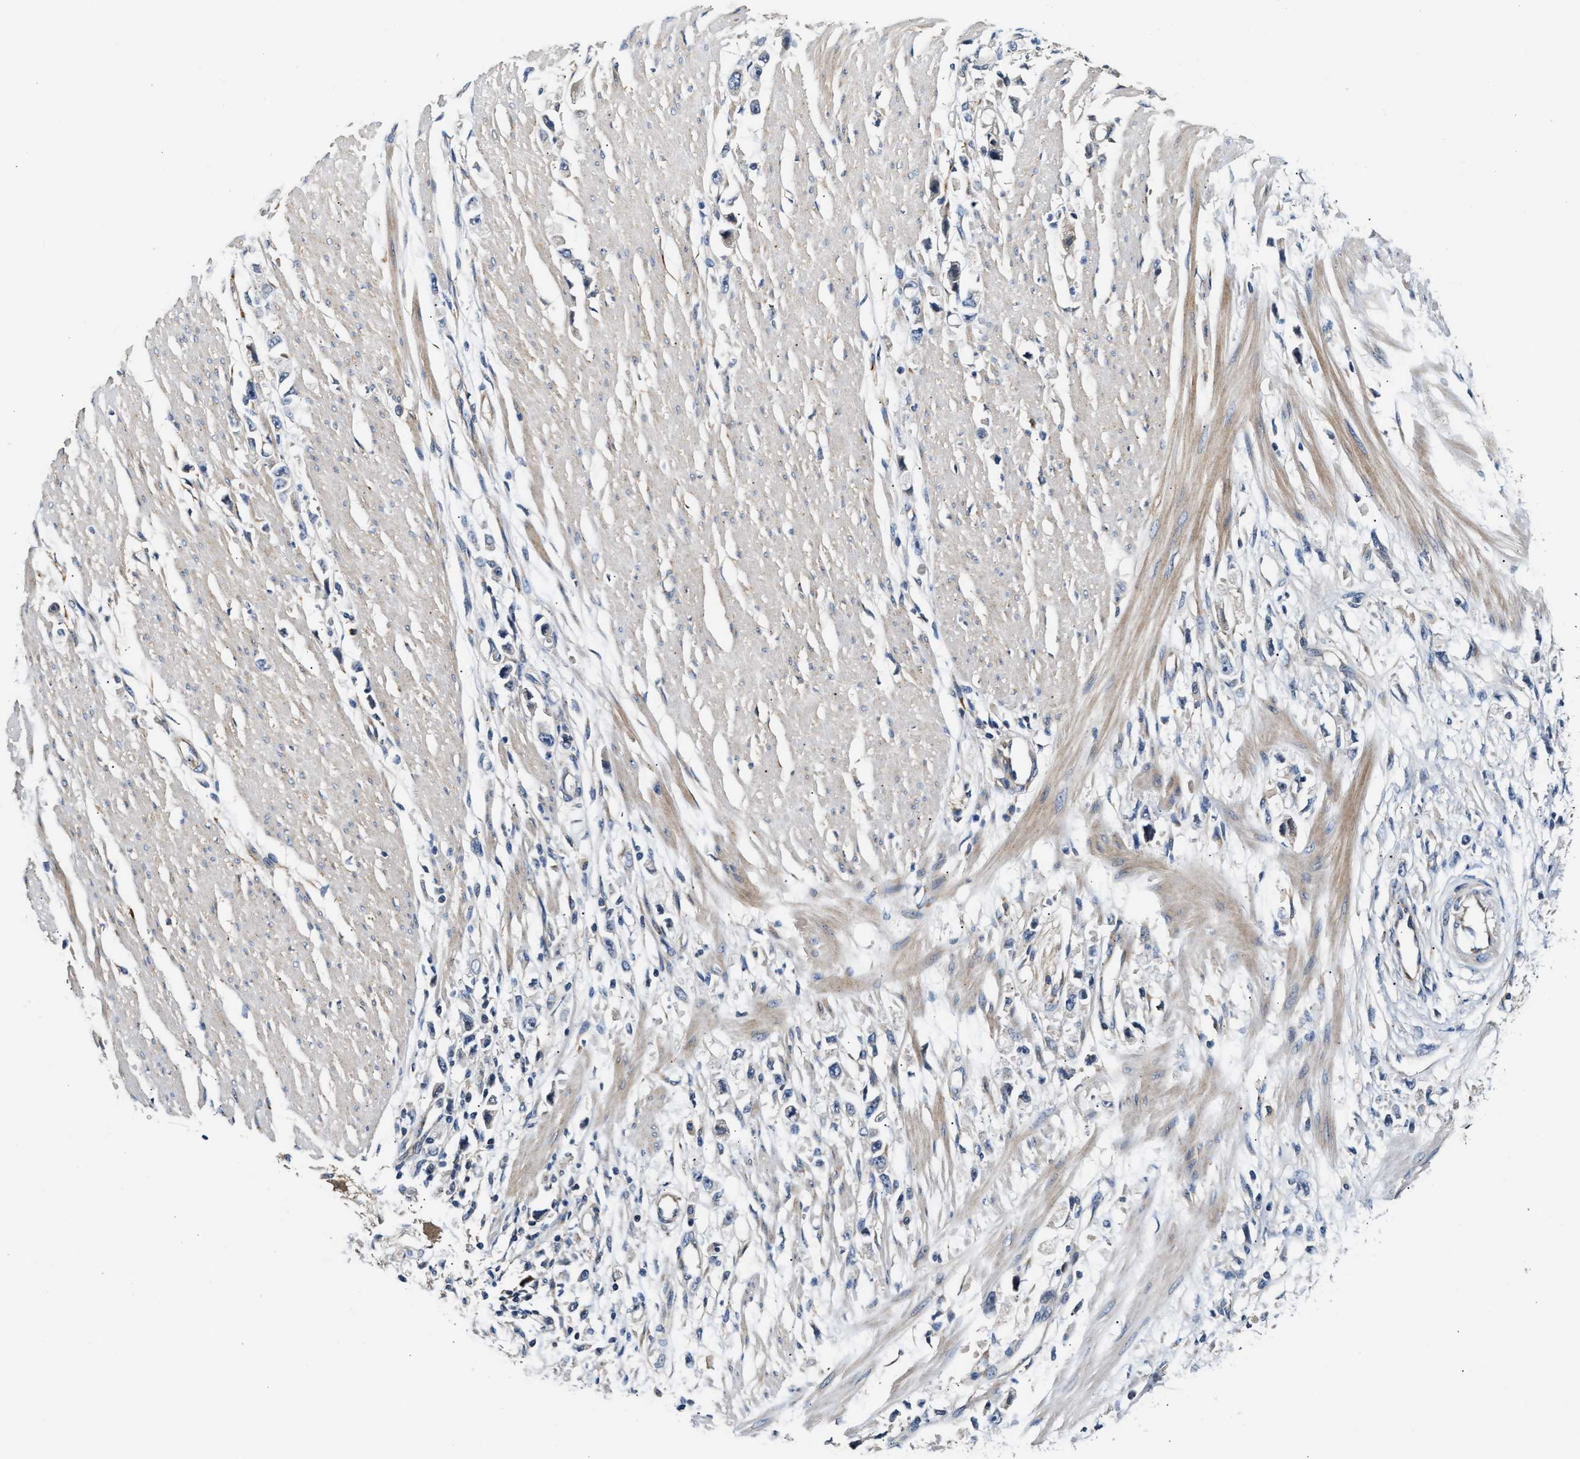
{"staining": {"intensity": "negative", "quantity": "none", "location": "none"}, "tissue": "stomach cancer", "cell_type": "Tumor cells", "image_type": "cancer", "snomed": [{"axis": "morphology", "description": "Adenocarcinoma, NOS"}, {"axis": "topography", "description": "Stomach"}], "caption": "Protein analysis of stomach adenocarcinoma displays no significant staining in tumor cells.", "gene": "TEX2", "patient": {"sex": "female", "age": 59}}